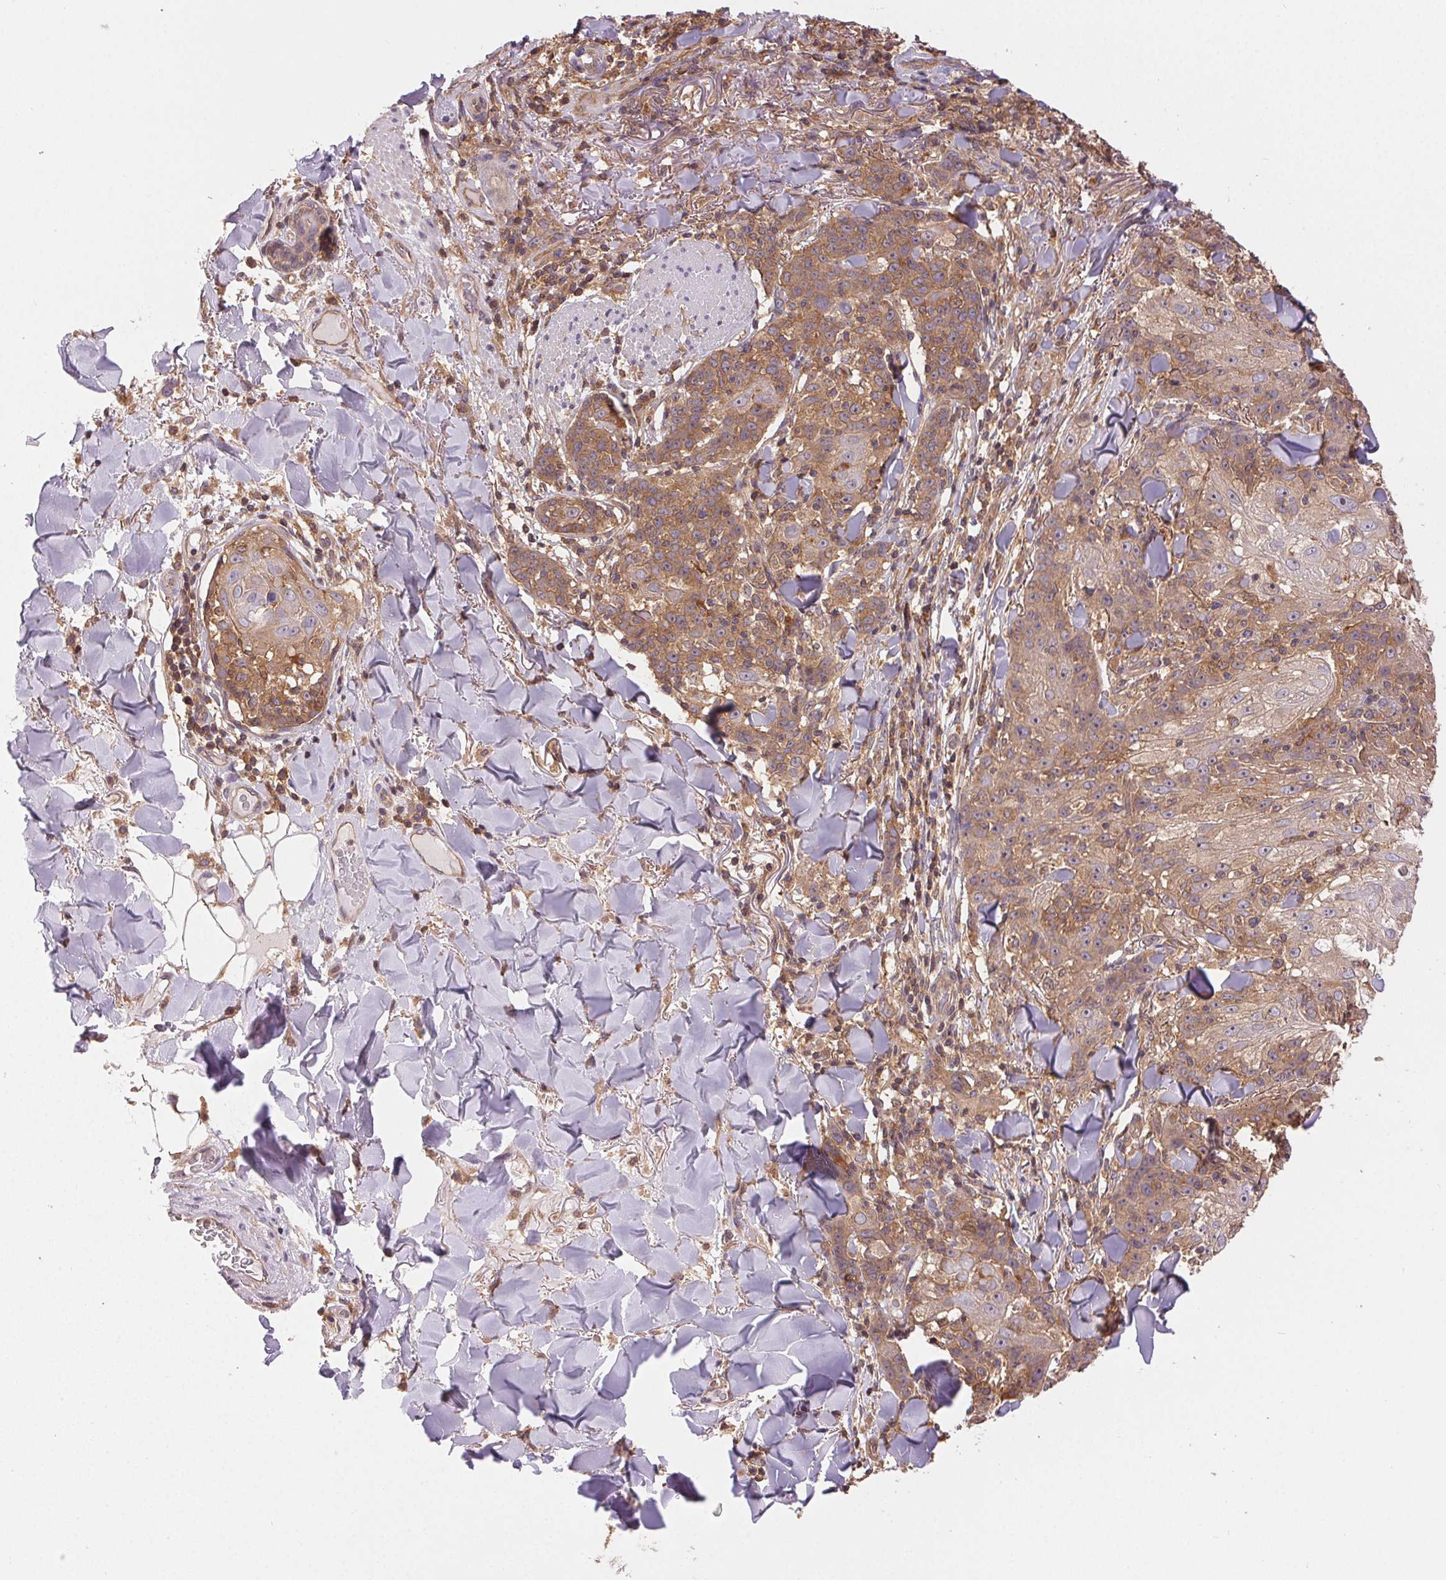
{"staining": {"intensity": "moderate", "quantity": "25%-75%", "location": "cytoplasmic/membranous"}, "tissue": "skin cancer", "cell_type": "Tumor cells", "image_type": "cancer", "snomed": [{"axis": "morphology", "description": "Normal tissue, NOS"}, {"axis": "morphology", "description": "Squamous cell carcinoma, NOS"}, {"axis": "topography", "description": "Skin"}], "caption": "Skin squamous cell carcinoma stained with DAB (3,3'-diaminobenzidine) IHC displays medium levels of moderate cytoplasmic/membranous positivity in approximately 25%-75% of tumor cells. Nuclei are stained in blue.", "gene": "GDI2", "patient": {"sex": "female", "age": 83}}